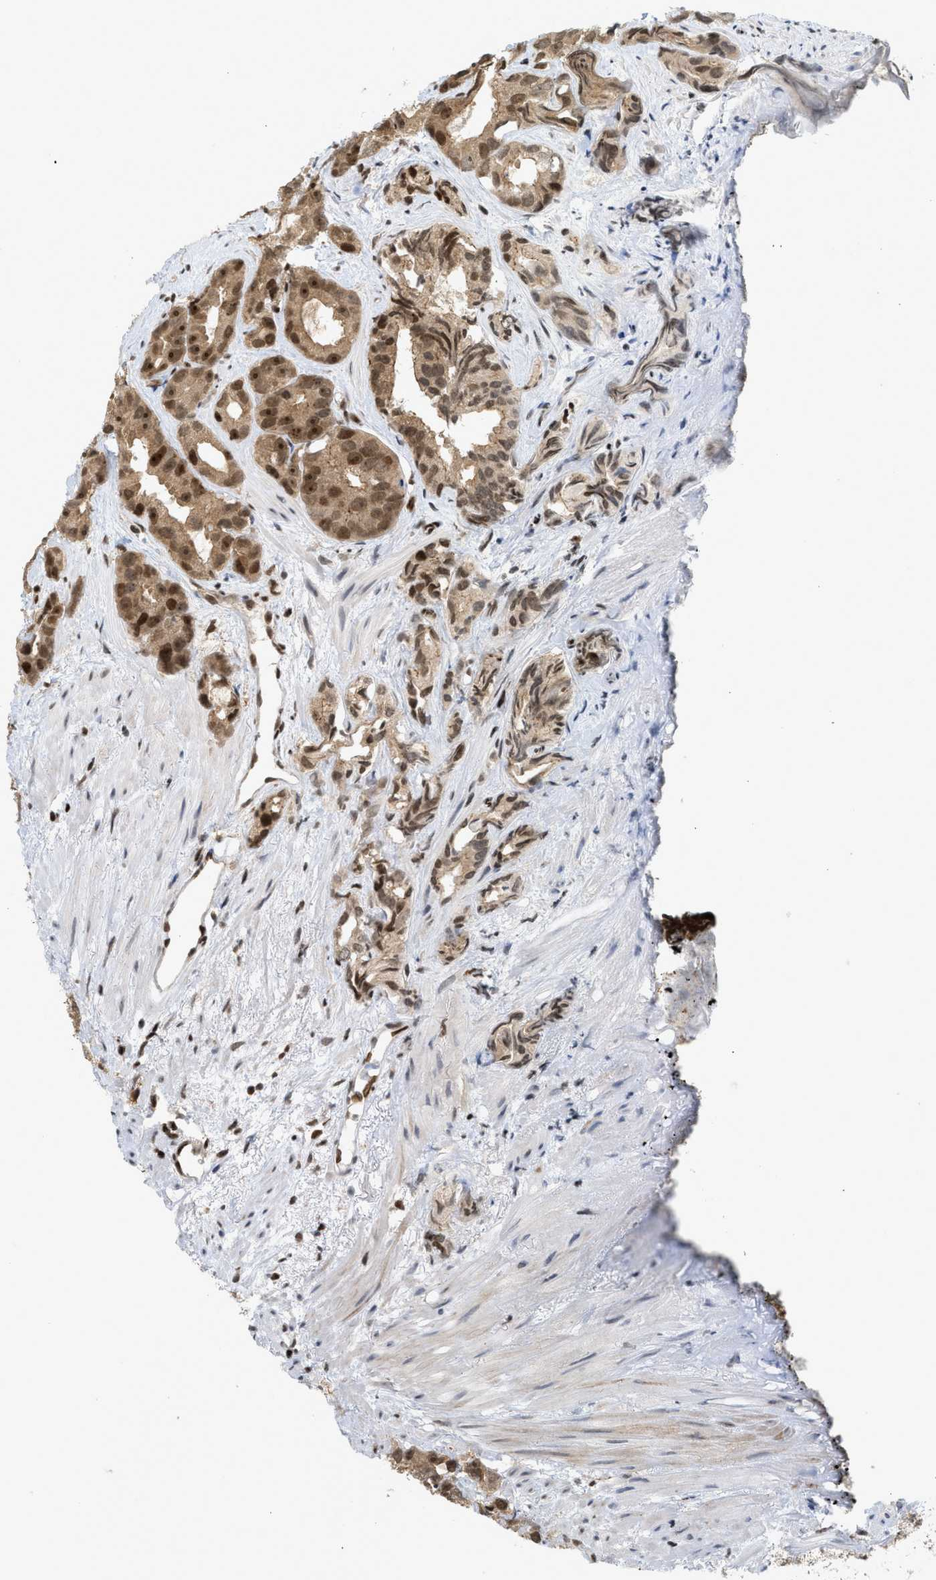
{"staining": {"intensity": "strong", "quantity": ">75%", "location": "cytoplasmic/membranous,nuclear"}, "tissue": "prostate cancer", "cell_type": "Tumor cells", "image_type": "cancer", "snomed": [{"axis": "morphology", "description": "Adenocarcinoma, Low grade"}, {"axis": "topography", "description": "Prostate"}], "caption": "Prostate cancer (adenocarcinoma (low-grade)) tissue demonstrates strong cytoplasmic/membranous and nuclear positivity in about >75% of tumor cells", "gene": "ZNF22", "patient": {"sex": "male", "age": 89}}